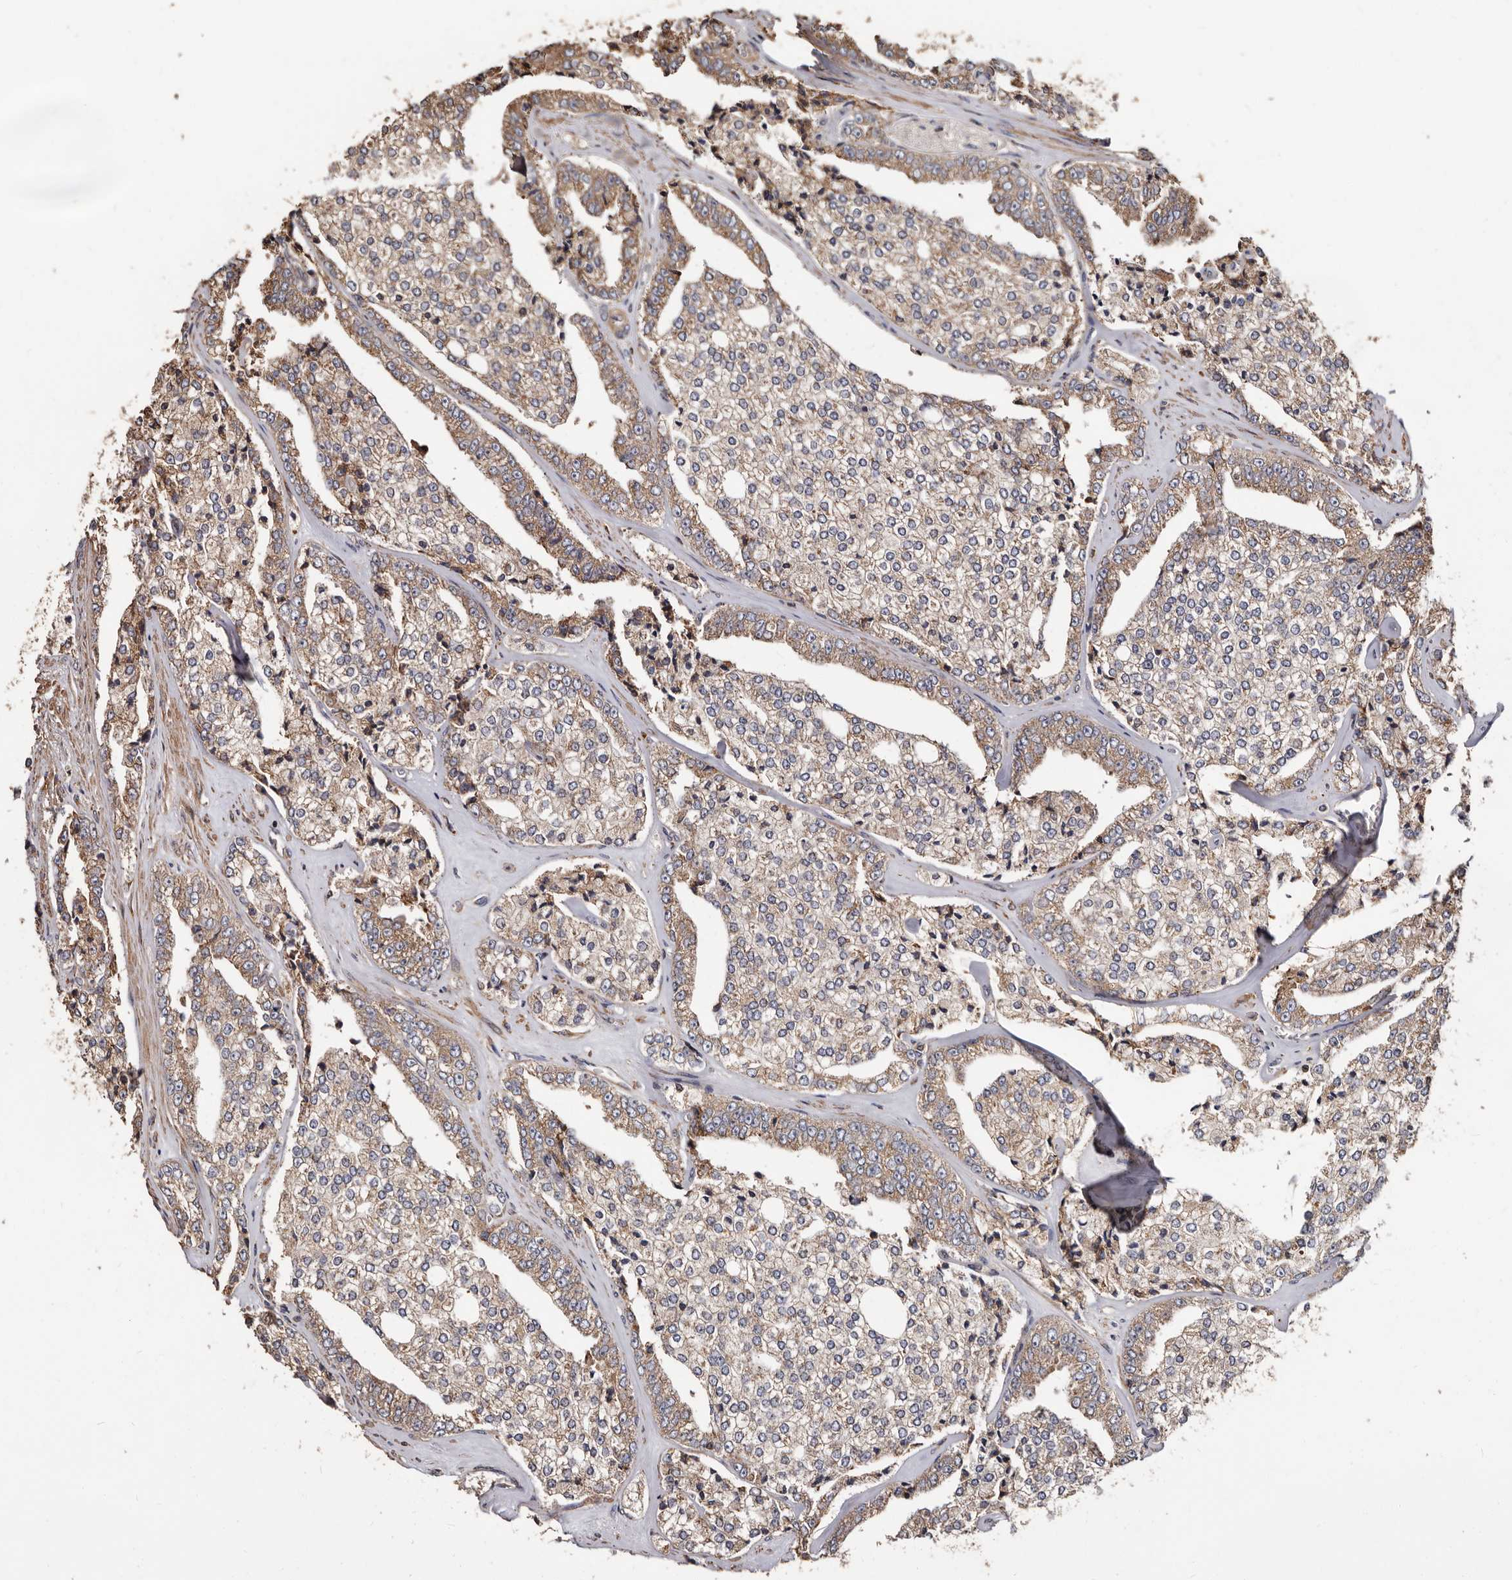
{"staining": {"intensity": "moderate", "quantity": ">75%", "location": "cytoplasmic/membranous"}, "tissue": "prostate cancer", "cell_type": "Tumor cells", "image_type": "cancer", "snomed": [{"axis": "morphology", "description": "Adenocarcinoma, High grade"}, {"axis": "topography", "description": "Prostate"}], "caption": "Prostate cancer stained with DAB immunohistochemistry (IHC) demonstrates medium levels of moderate cytoplasmic/membranous expression in about >75% of tumor cells.", "gene": "OSGIN2", "patient": {"sex": "male", "age": 71}}